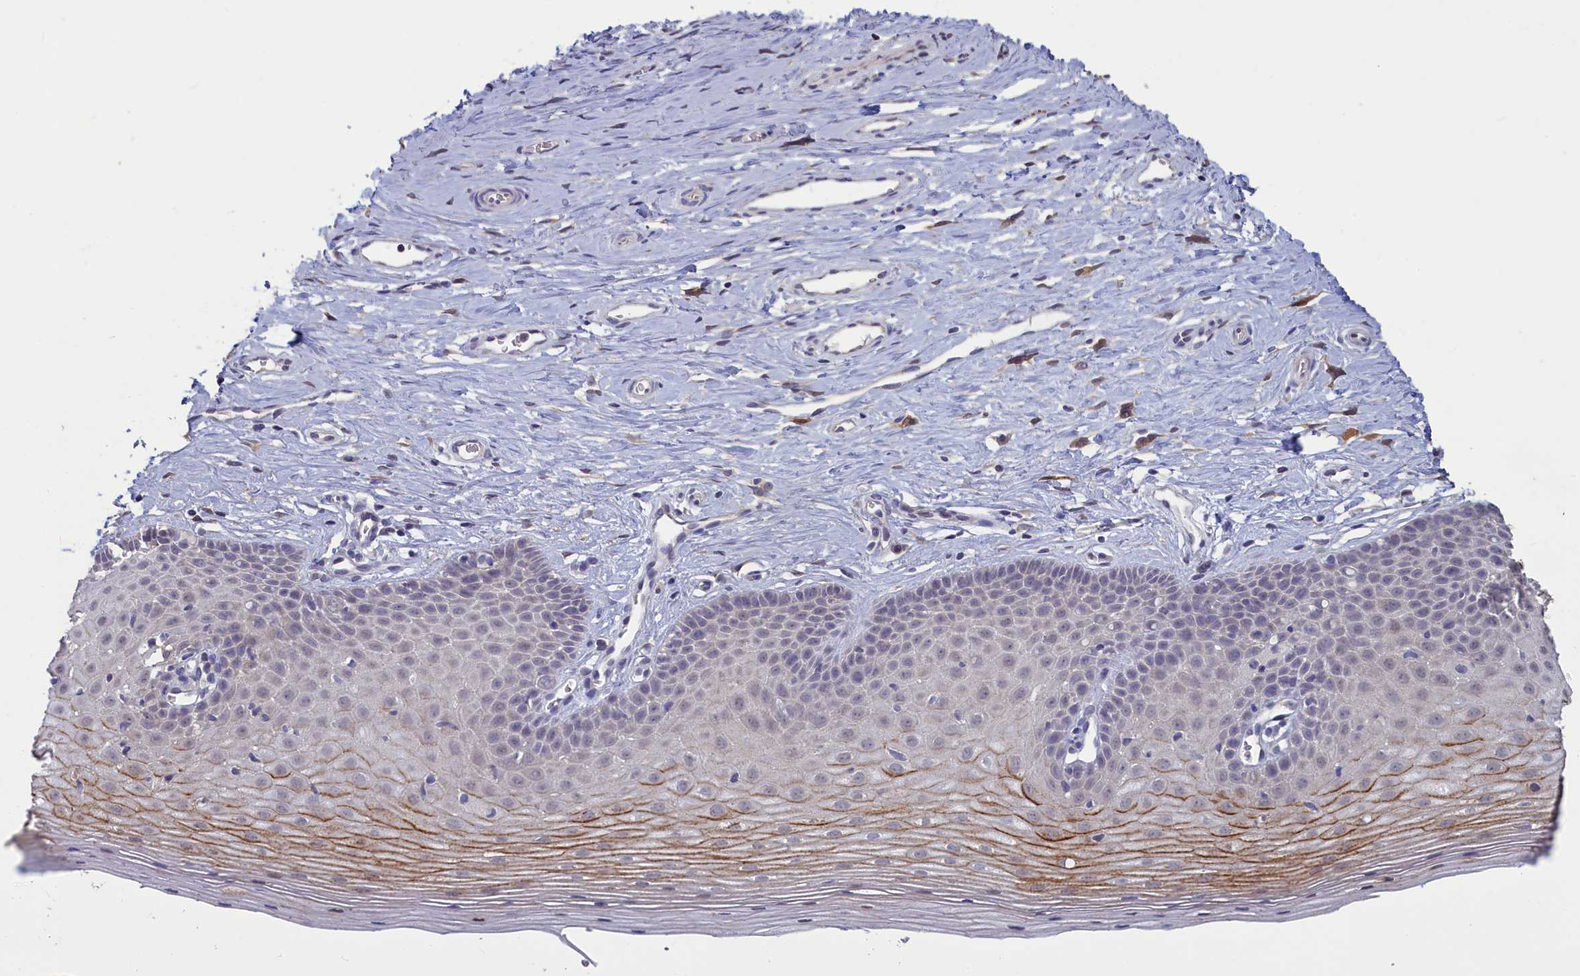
{"staining": {"intensity": "weak", "quantity": "<25%", "location": "cytoplasmic/membranous"}, "tissue": "cervix", "cell_type": "Glandular cells", "image_type": "normal", "snomed": [{"axis": "morphology", "description": "Normal tissue, NOS"}, {"axis": "topography", "description": "Cervix"}], "caption": "Micrograph shows no significant protein staining in glandular cells of unremarkable cervix. (DAB immunohistochemistry, high magnification).", "gene": "UCHL3", "patient": {"sex": "female", "age": 36}}